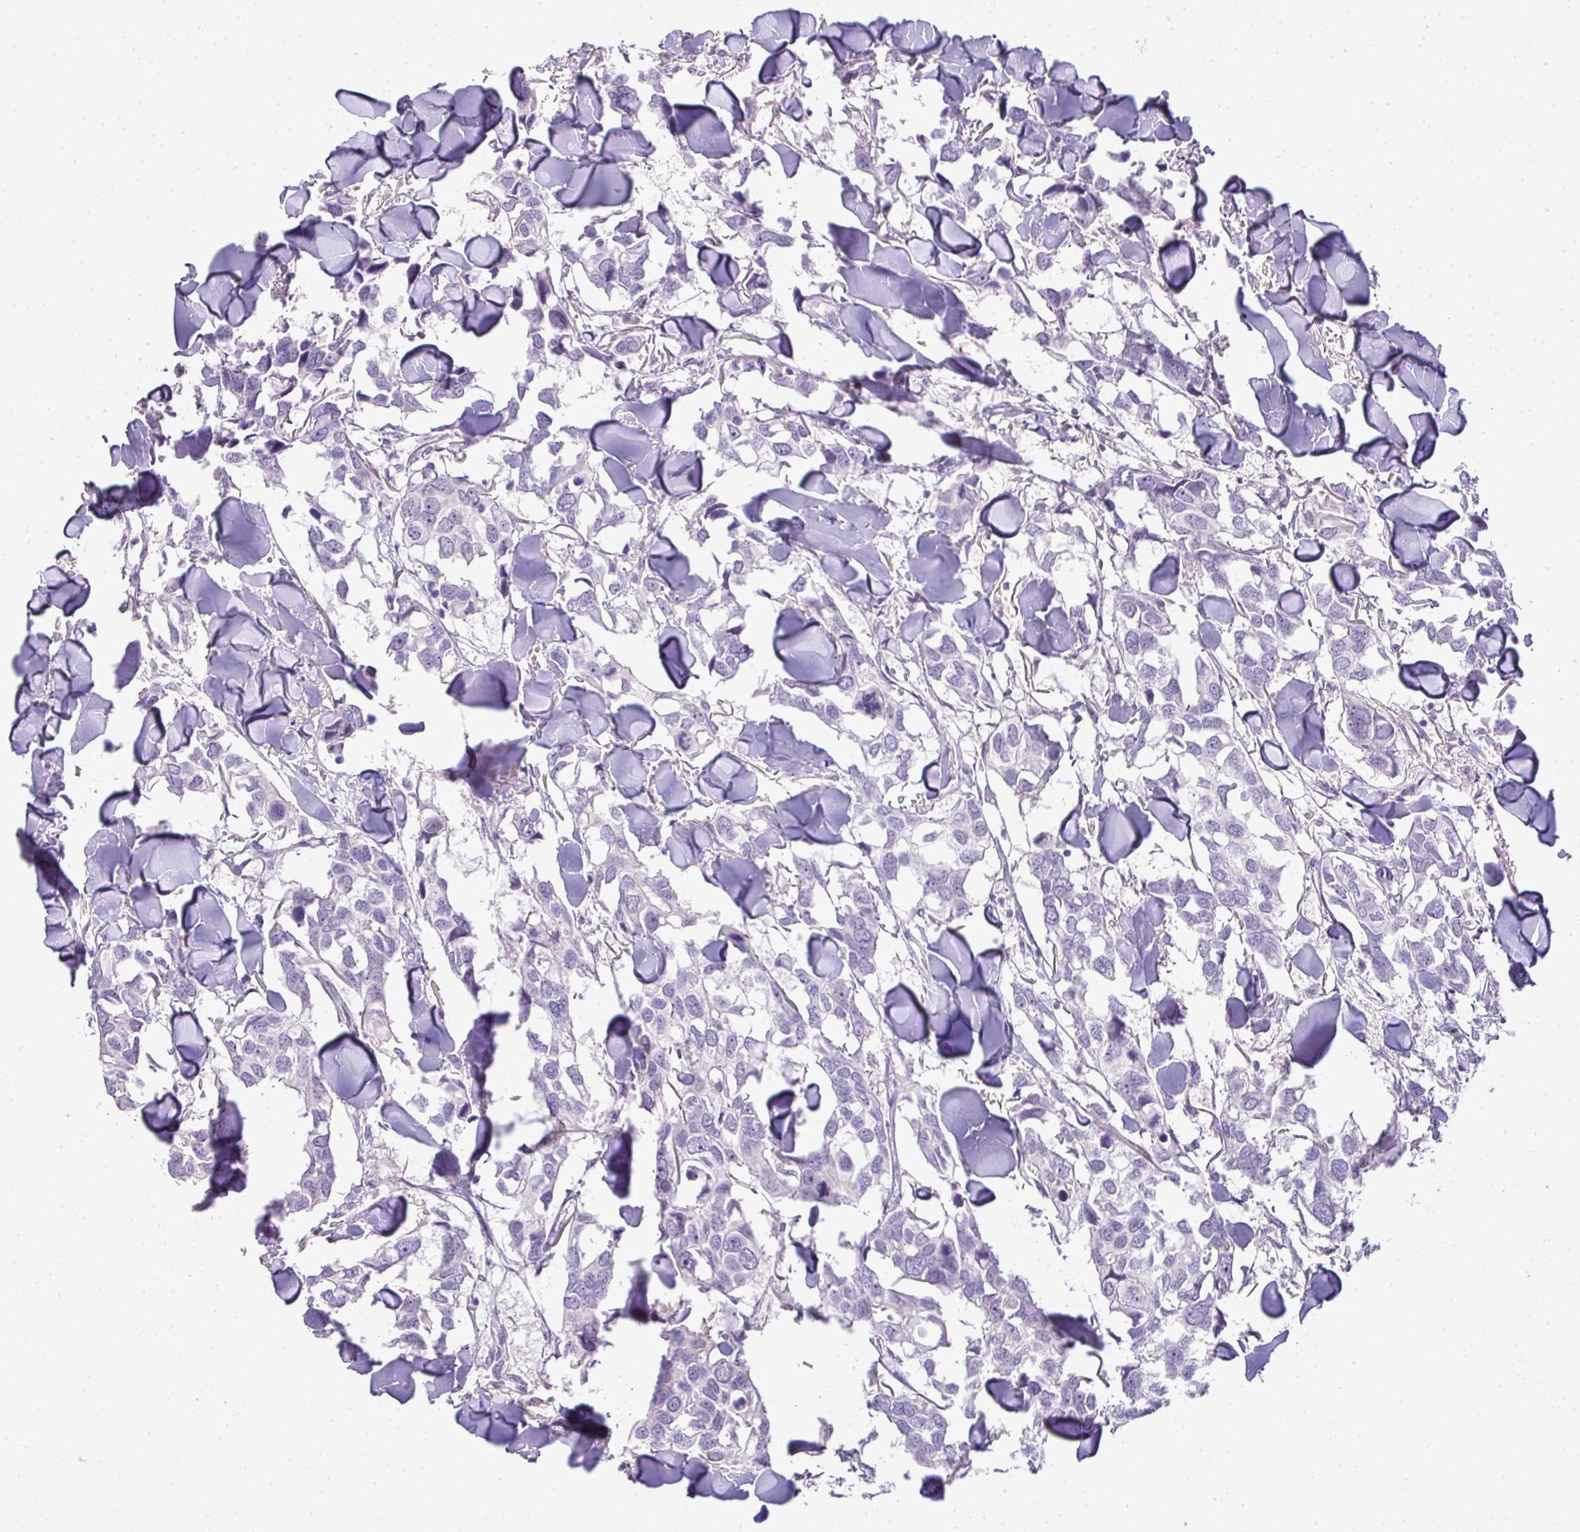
{"staining": {"intensity": "negative", "quantity": "none", "location": "none"}, "tissue": "breast cancer", "cell_type": "Tumor cells", "image_type": "cancer", "snomed": [{"axis": "morphology", "description": "Duct carcinoma"}, {"axis": "topography", "description": "Breast"}], "caption": "Photomicrograph shows no significant protein expression in tumor cells of invasive ductal carcinoma (breast). (Brightfield microscopy of DAB immunohistochemistry (IHC) at high magnification).", "gene": "CMPK1", "patient": {"sex": "female", "age": 83}}